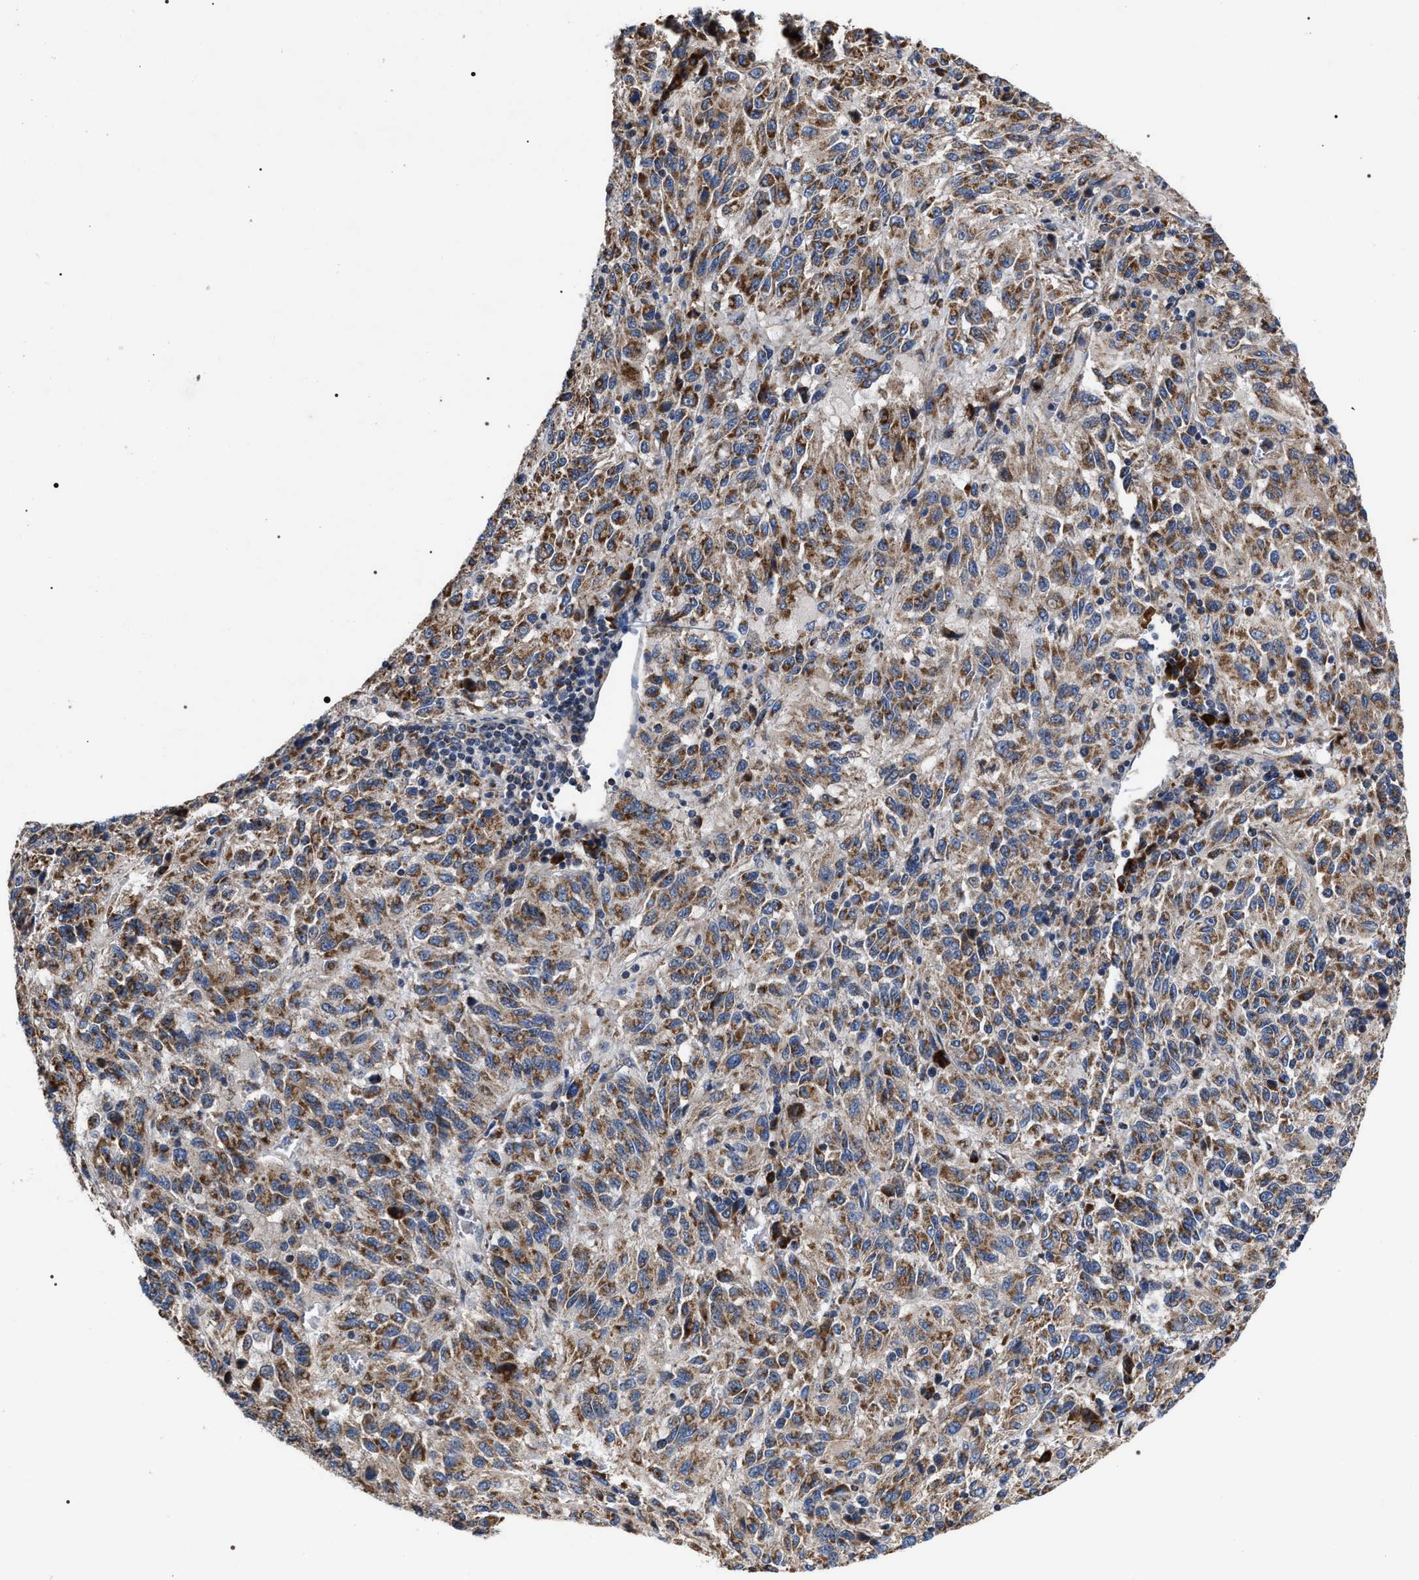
{"staining": {"intensity": "moderate", "quantity": ">75%", "location": "cytoplasmic/membranous"}, "tissue": "melanoma", "cell_type": "Tumor cells", "image_type": "cancer", "snomed": [{"axis": "morphology", "description": "Malignant melanoma, Metastatic site"}, {"axis": "topography", "description": "Lung"}], "caption": "Malignant melanoma (metastatic site) stained for a protein (brown) shows moderate cytoplasmic/membranous positive positivity in approximately >75% of tumor cells.", "gene": "MACC1", "patient": {"sex": "male", "age": 64}}